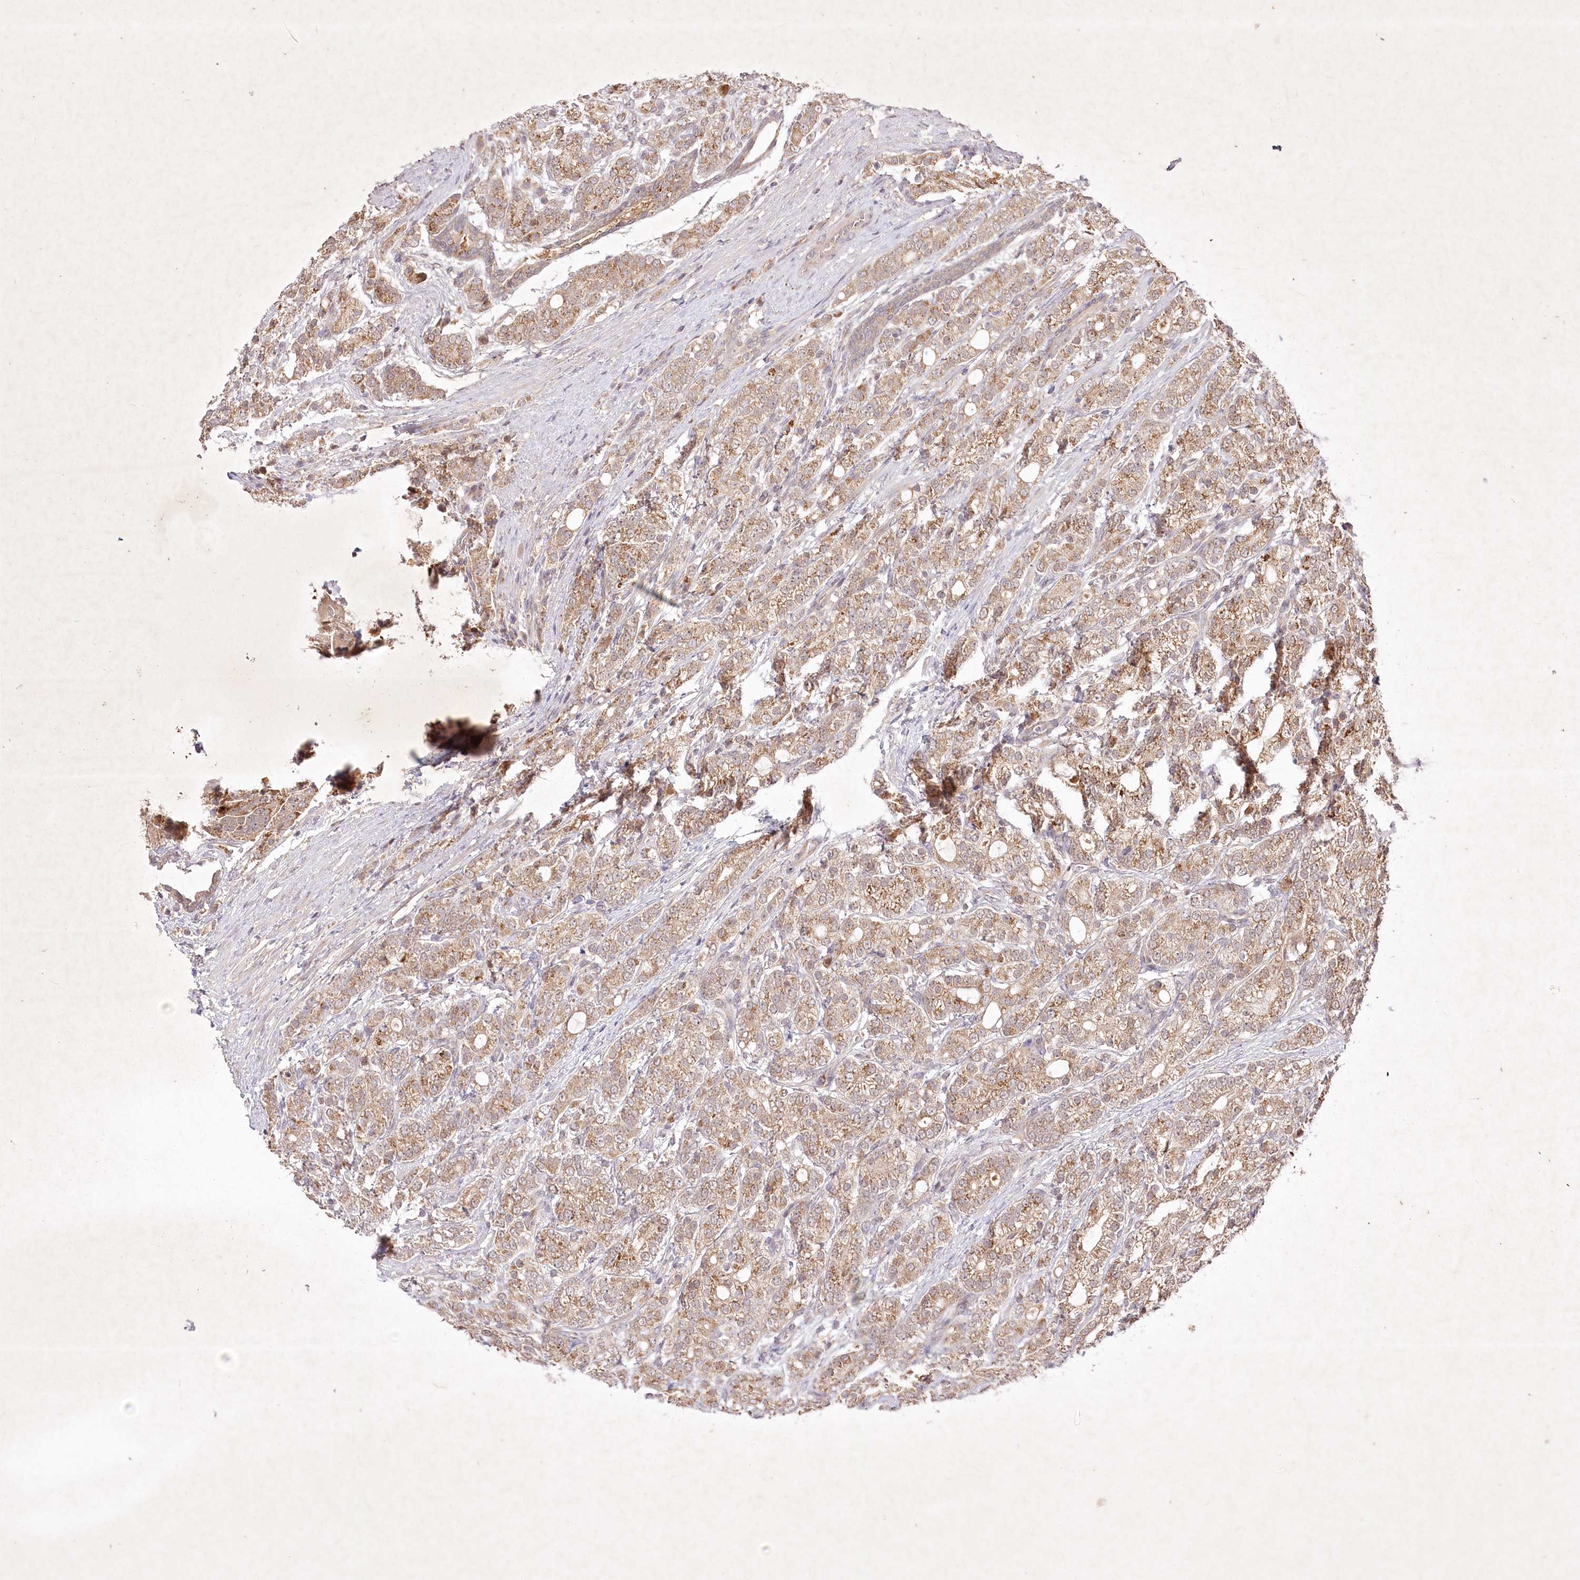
{"staining": {"intensity": "moderate", "quantity": ">75%", "location": "cytoplasmic/membranous"}, "tissue": "prostate cancer", "cell_type": "Tumor cells", "image_type": "cancer", "snomed": [{"axis": "morphology", "description": "Adenocarcinoma, High grade"}, {"axis": "topography", "description": "Prostate"}], "caption": "A brown stain highlights moderate cytoplasmic/membranous staining of a protein in human prostate adenocarcinoma (high-grade) tumor cells. (IHC, brightfield microscopy, high magnification).", "gene": "IRAK1BP1", "patient": {"sex": "male", "age": 57}}